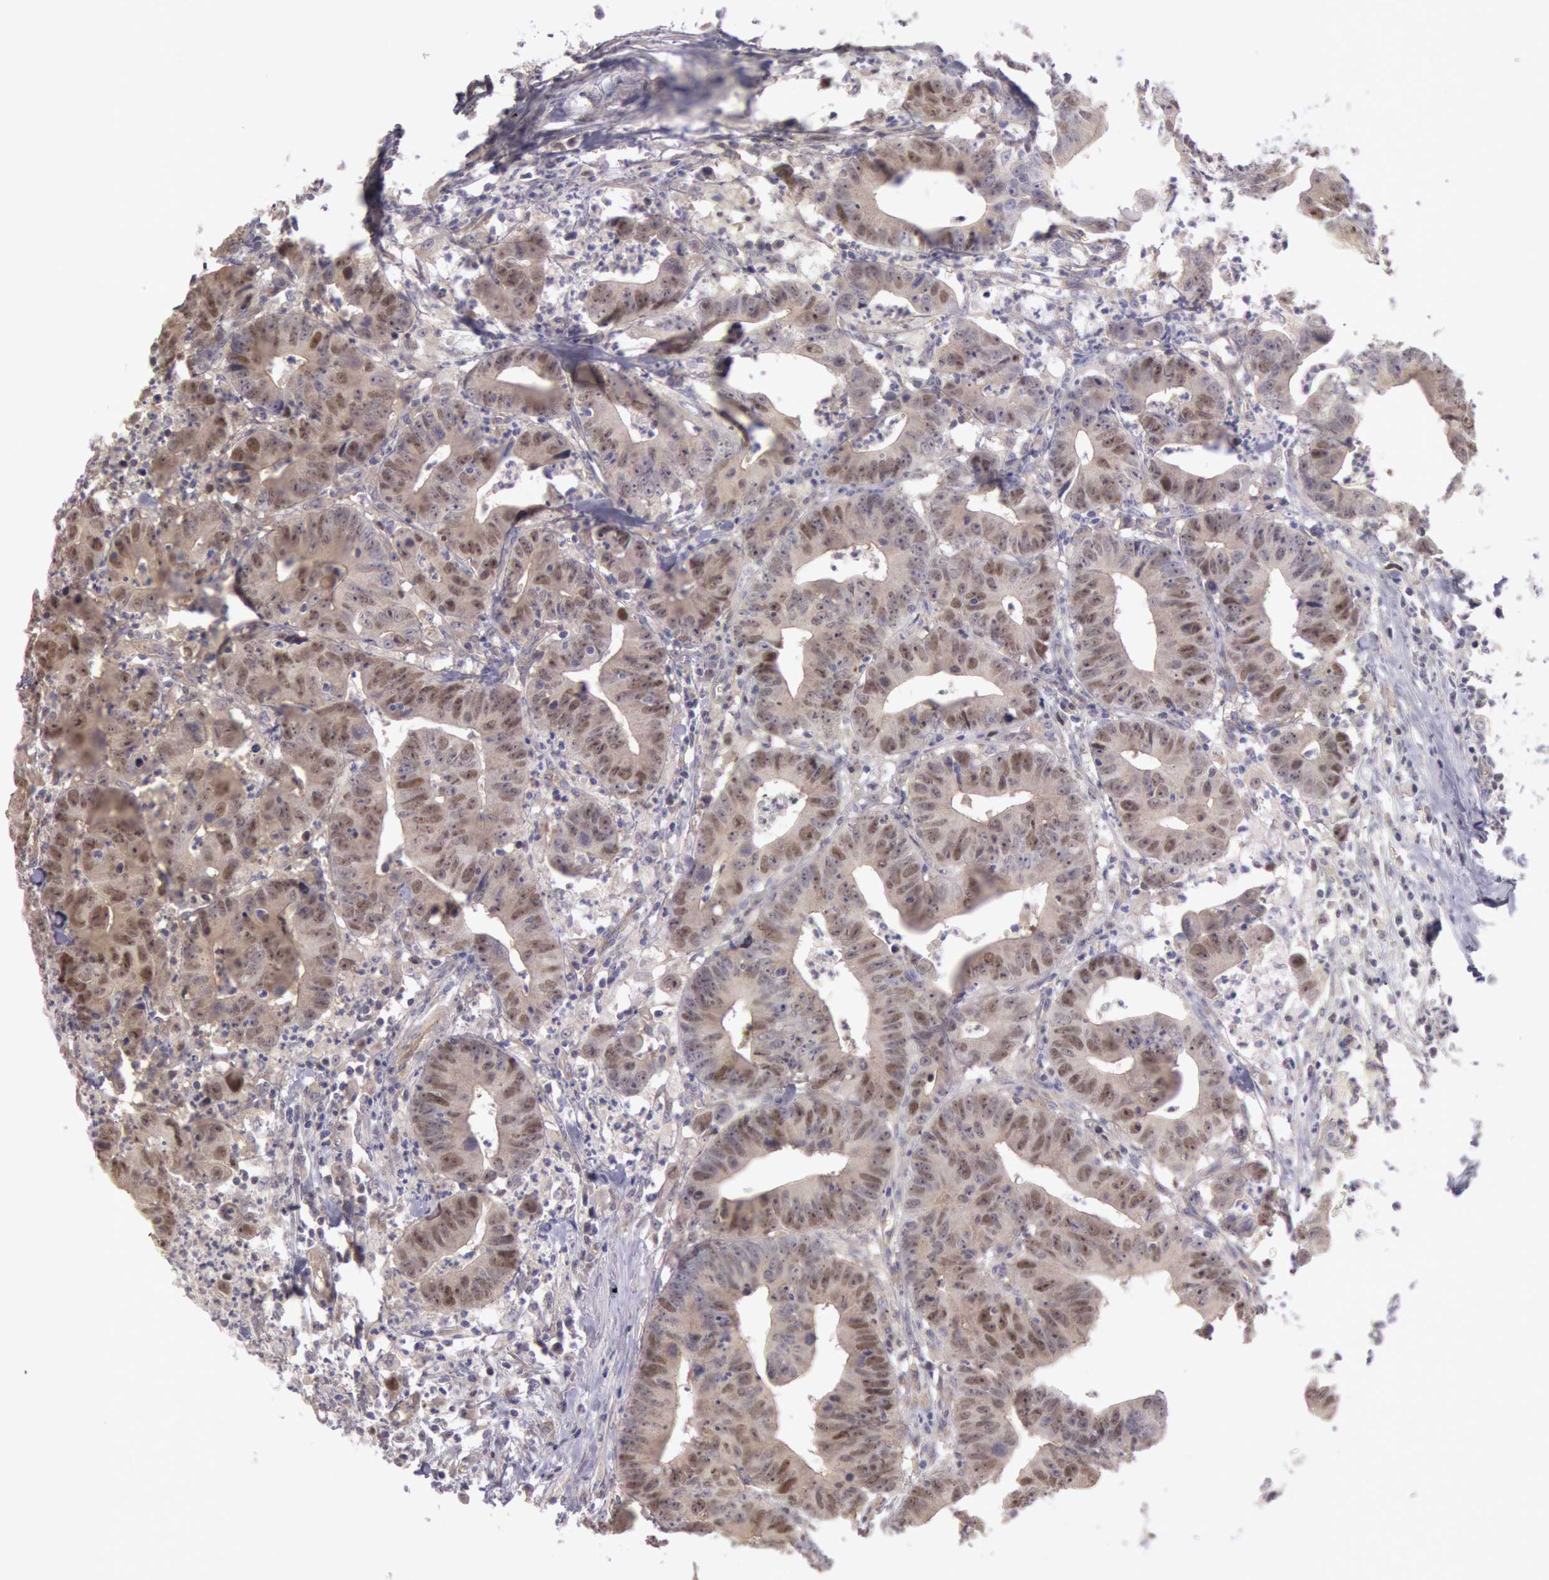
{"staining": {"intensity": "weak", "quantity": "25%-75%", "location": "nuclear"}, "tissue": "colorectal cancer", "cell_type": "Tumor cells", "image_type": "cancer", "snomed": [{"axis": "morphology", "description": "Adenocarcinoma, NOS"}, {"axis": "topography", "description": "Colon"}], "caption": "Immunohistochemical staining of human adenocarcinoma (colorectal) displays low levels of weak nuclear positivity in approximately 25%-75% of tumor cells.", "gene": "AMOTL1", "patient": {"sex": "male", "age": 55}}